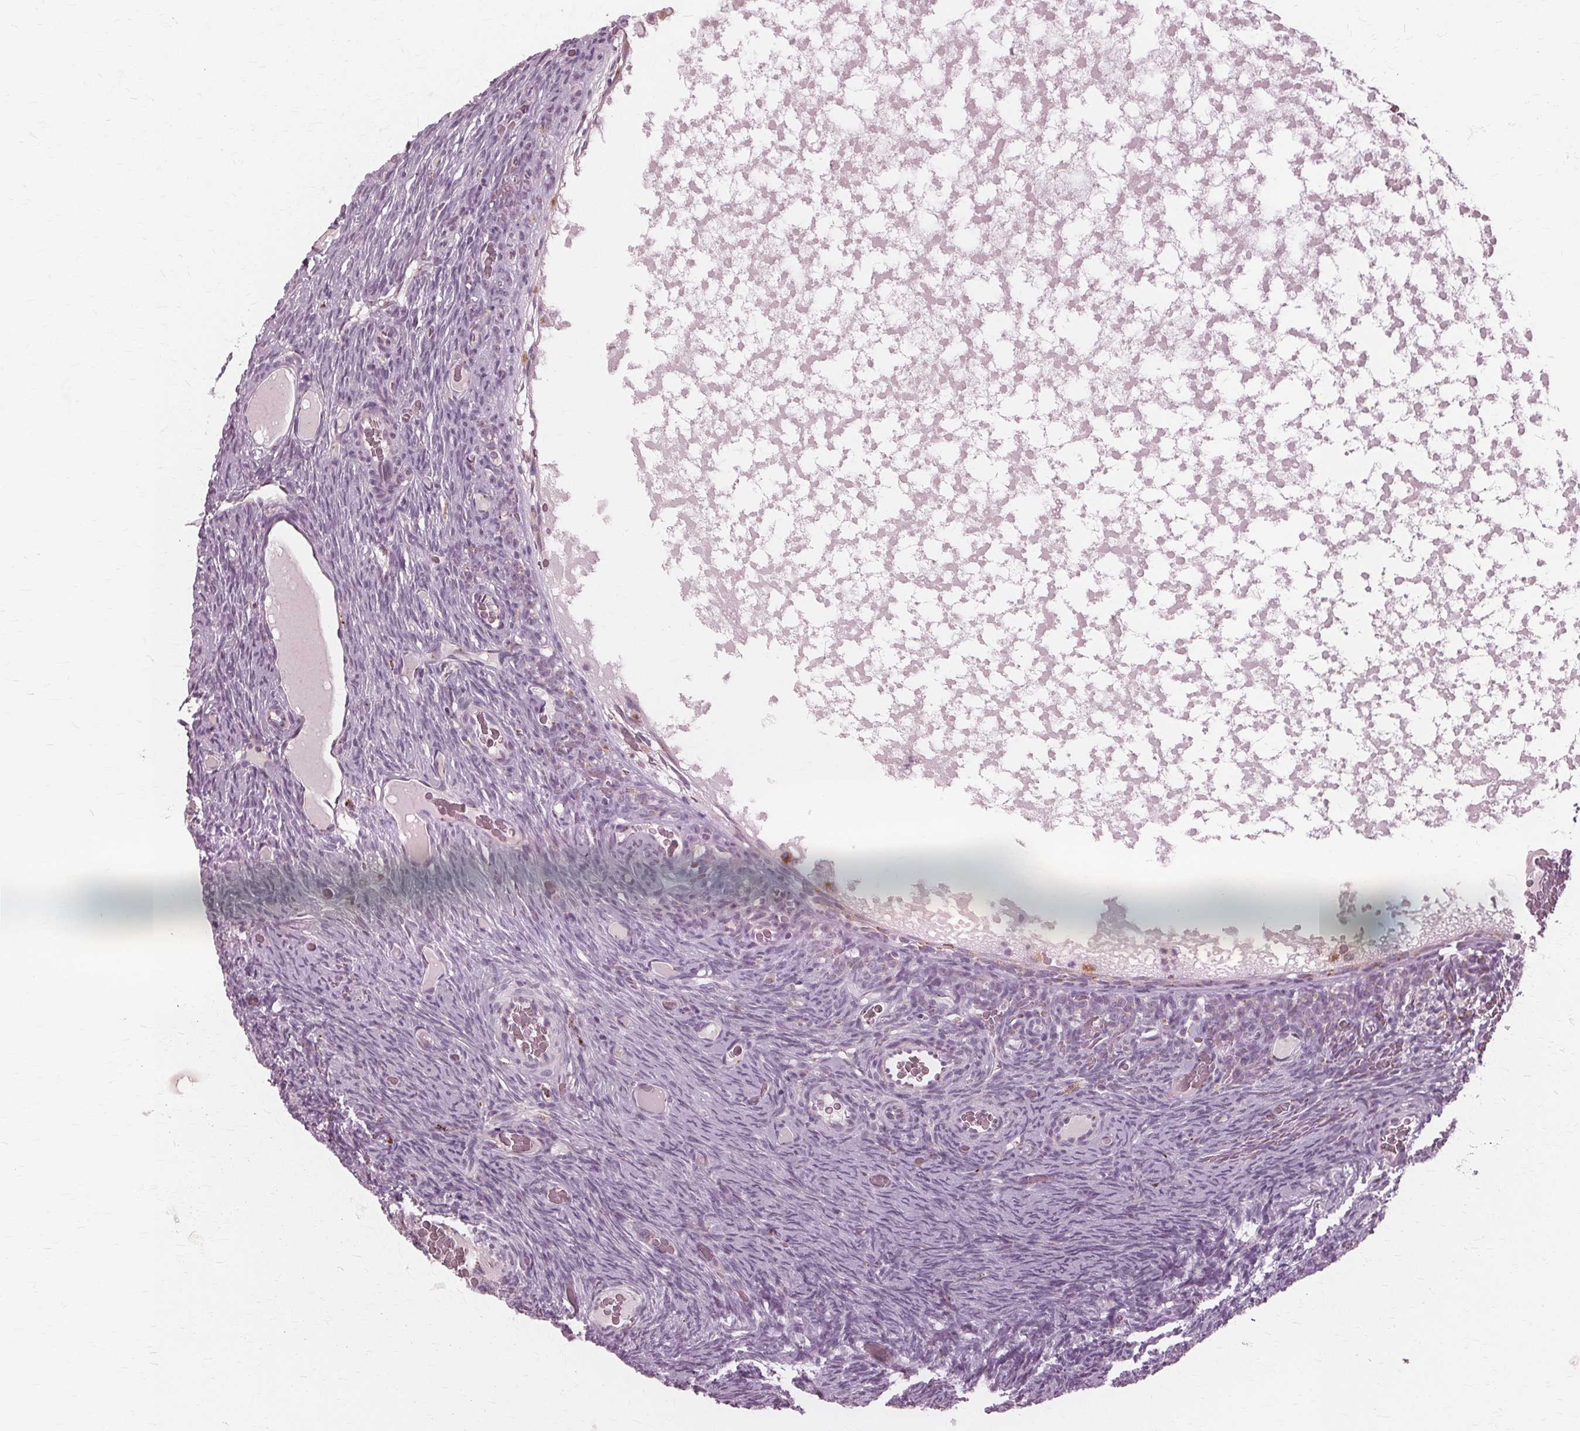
{"staining": {"intensity": "negative", "quantity": "none", "location": "none"}, "tissue": "ovary", "cell_type": "Ovarian stroma cells", "image_type": "normal", "snomed": [{"axis": "morphology", "description": "Normal tissue, NOS"}, {"axis": "topography", "description": "Ovary"}], "caption": "Unremarkable ovary was stained to show a protein in brown. There is no significant staining in ovarian stroma cells. (Brightfield microscopy of DAB (3,3'-diaminobenzidine) immunohistochemistry at high magnification).", "gene": "DNASE2", "patient": {"sex": "female", "age": 34}}